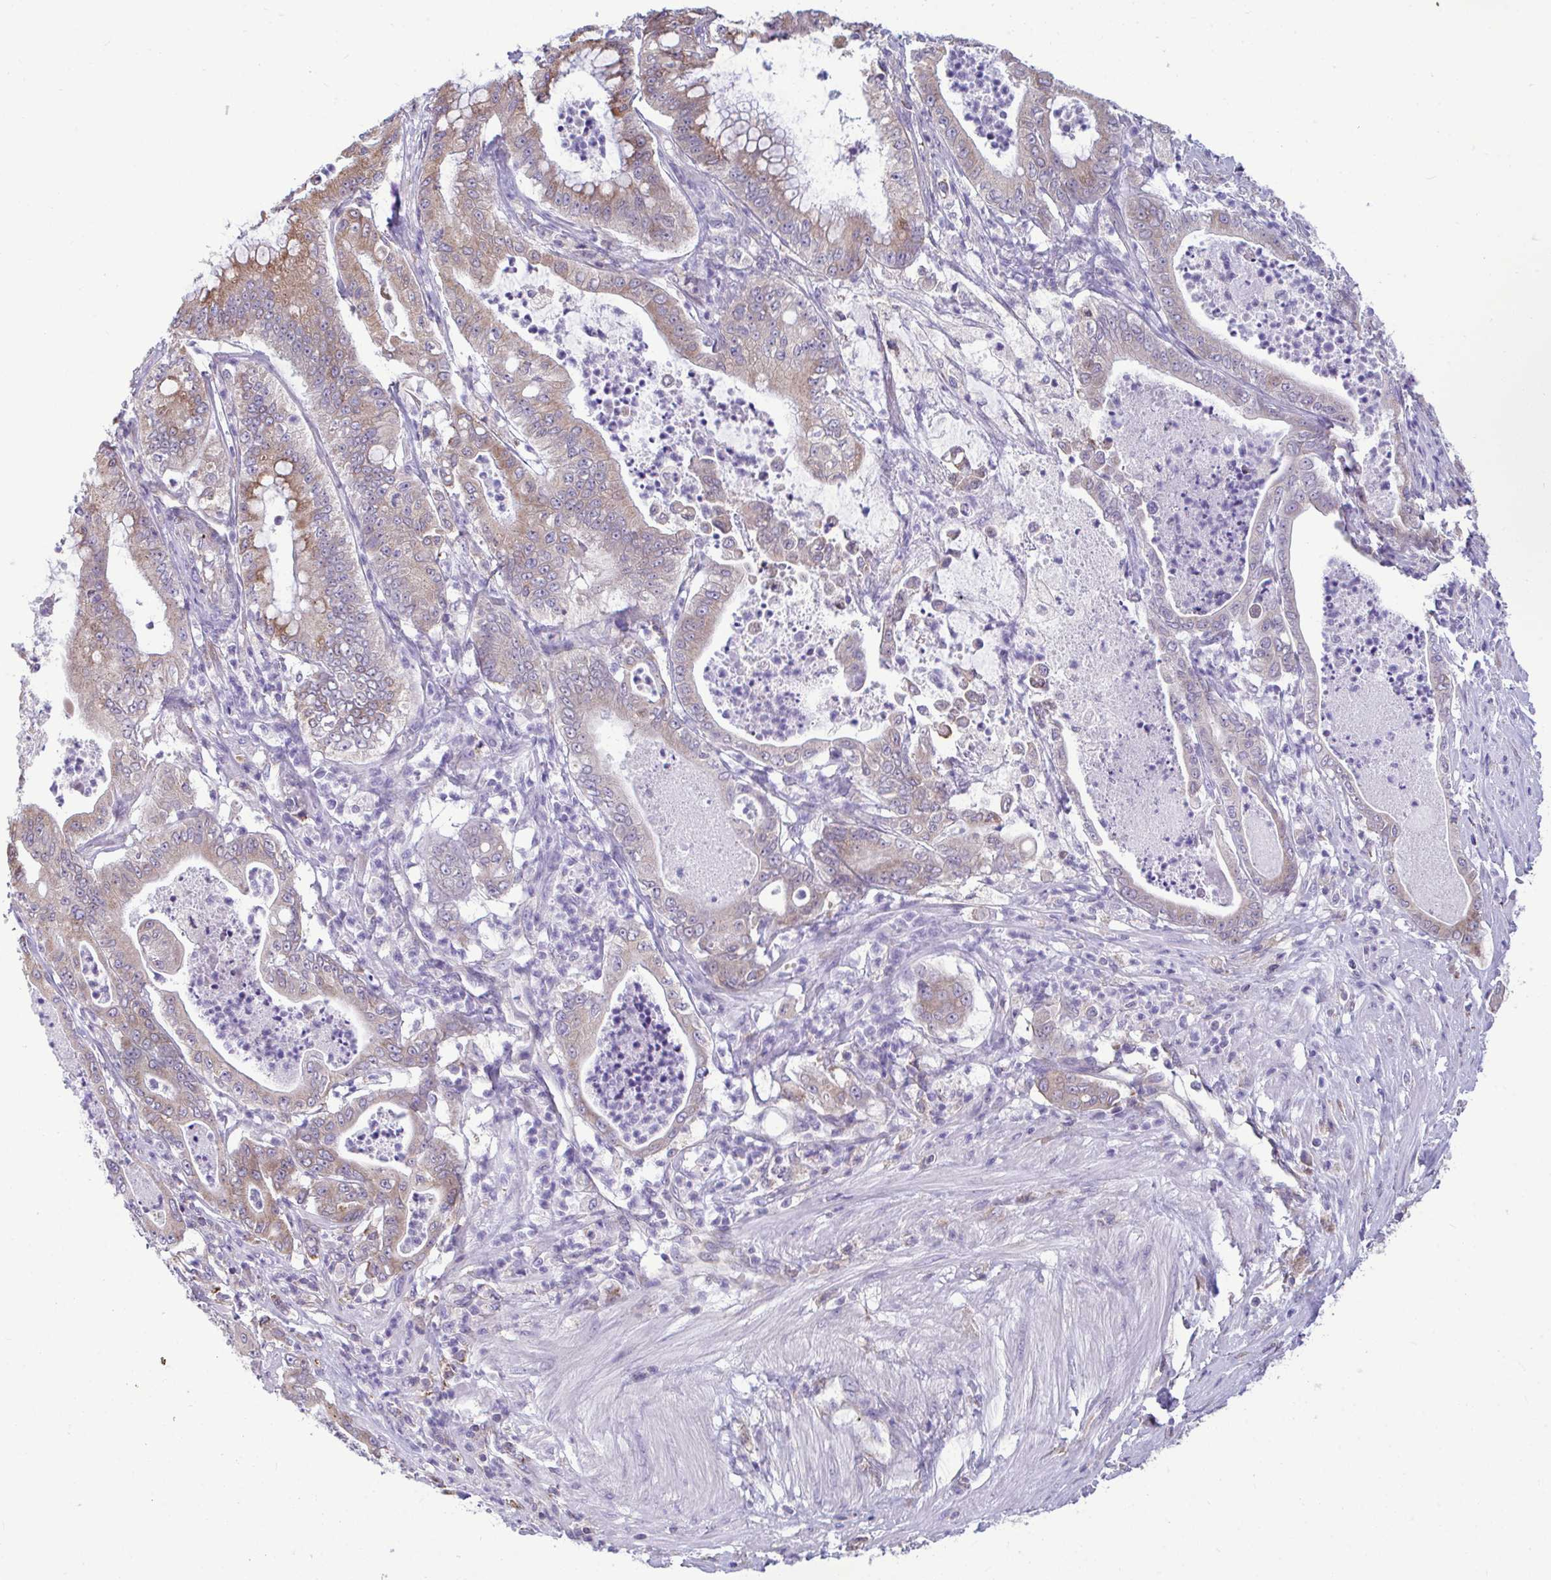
{"staining": {"intensity": "moderate", "quantity": "25%-75%", "location": "cytoplasmic/membranous"}, "tissue": "pancreatic cancer", "cell_type": "Tumor cells", "image_type": "cancer", "snomed": [{"axis": "morphology", "description": "Adenocarcinoma, NOS"}, {"axis": "topography", "description": "Pancreas"}], "caption": "The histopathology image reveals staining of pancreatic cancer, revealing moderate cytoplasmic/membranous protein expression (brown color) within tumor cells. (Brightfield microscopy of DAB IHC at high magnification).", "gene": "PIGK", "patient": {"sex": "male", "age": 71}}